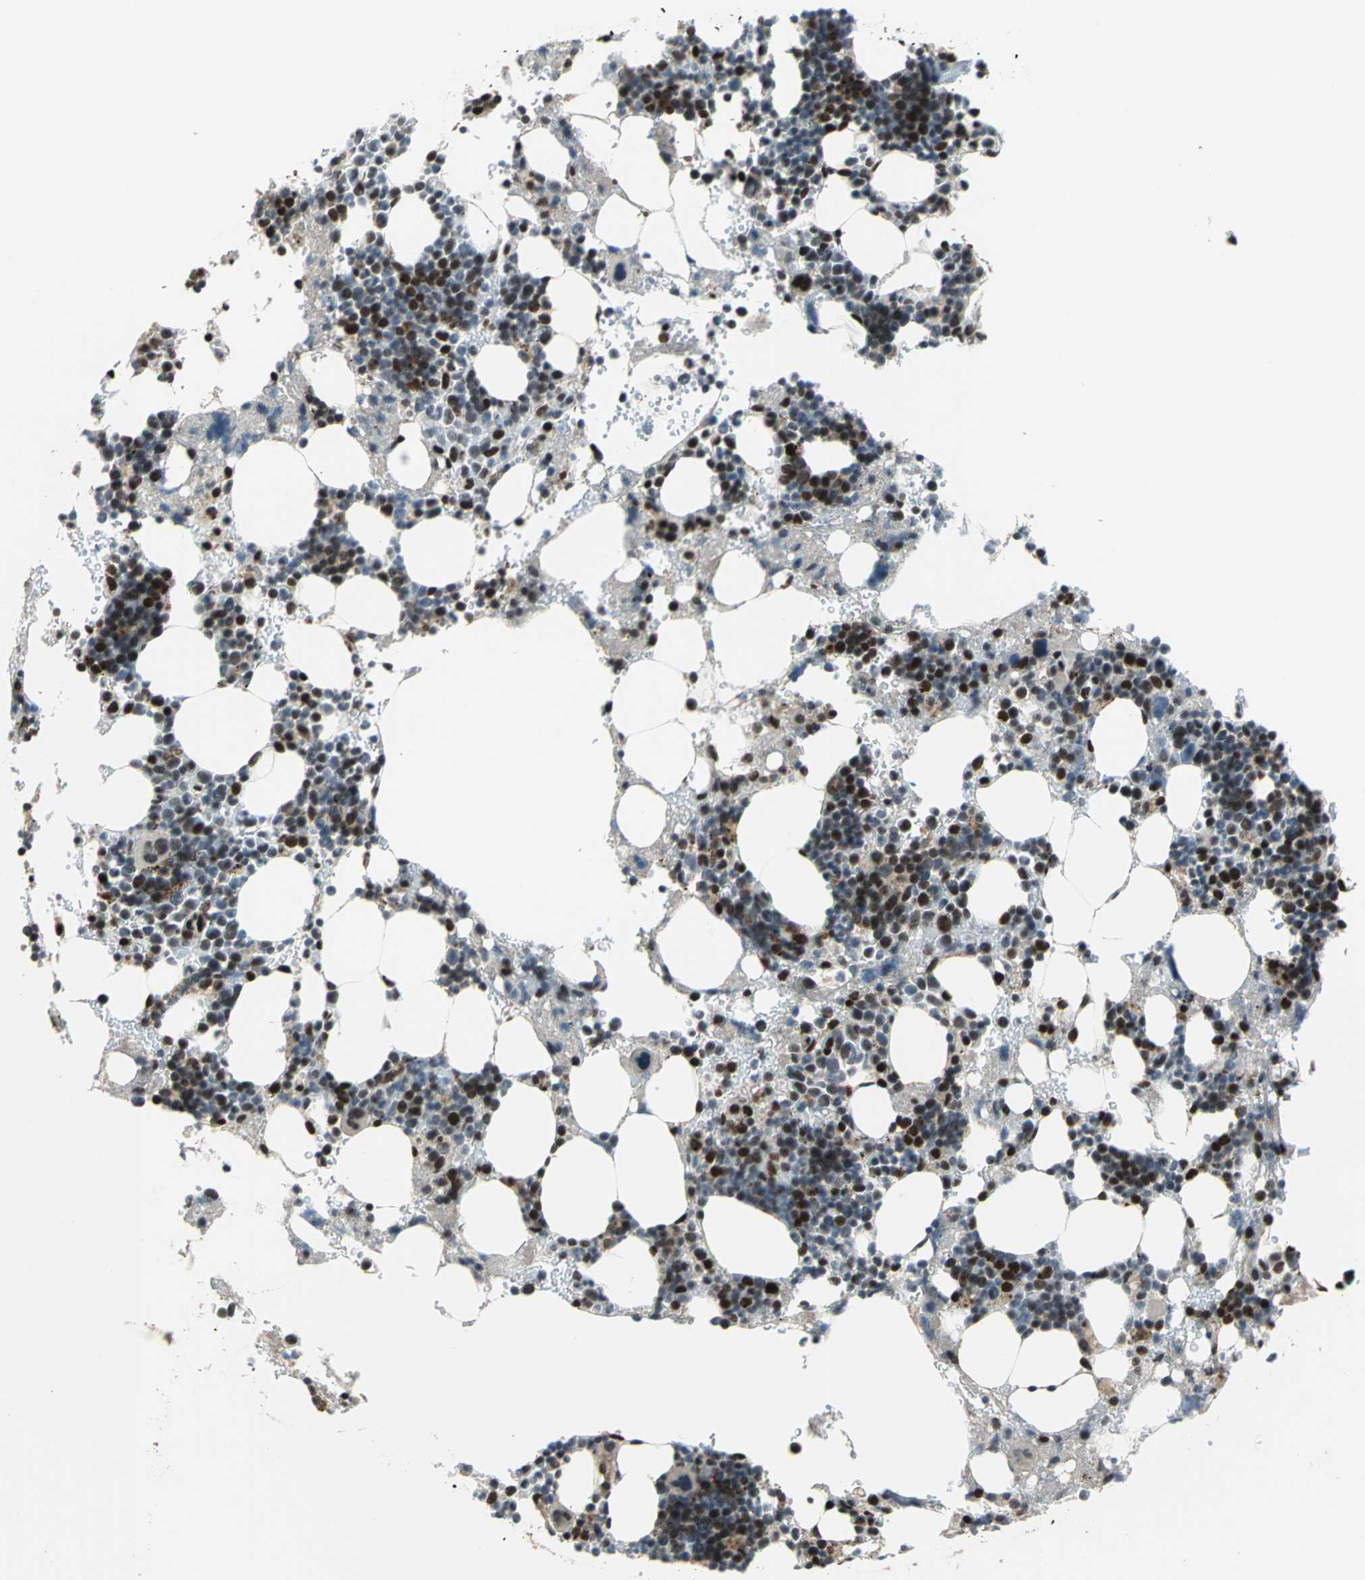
{"staining": {"intensity": "strong", "quantity": "25%-75%", "location": "nuclear"}, "tissue": "bone marrow", "cell_type": "Hematopoietic cells", "image_type": "normal", "snomed": [{"axis": "morphology", "description": "Normal tissue, NOS"}, {"axis": "topography", "description": "Bone marrow"}], "caption": "This is an image of immunohistochemistry staining of normal bone marrow, which shows strong expression in the nuclear of hematopoietic cells.", "gene": "ELF2", "patient": {"sex": "male", "age": 17}}